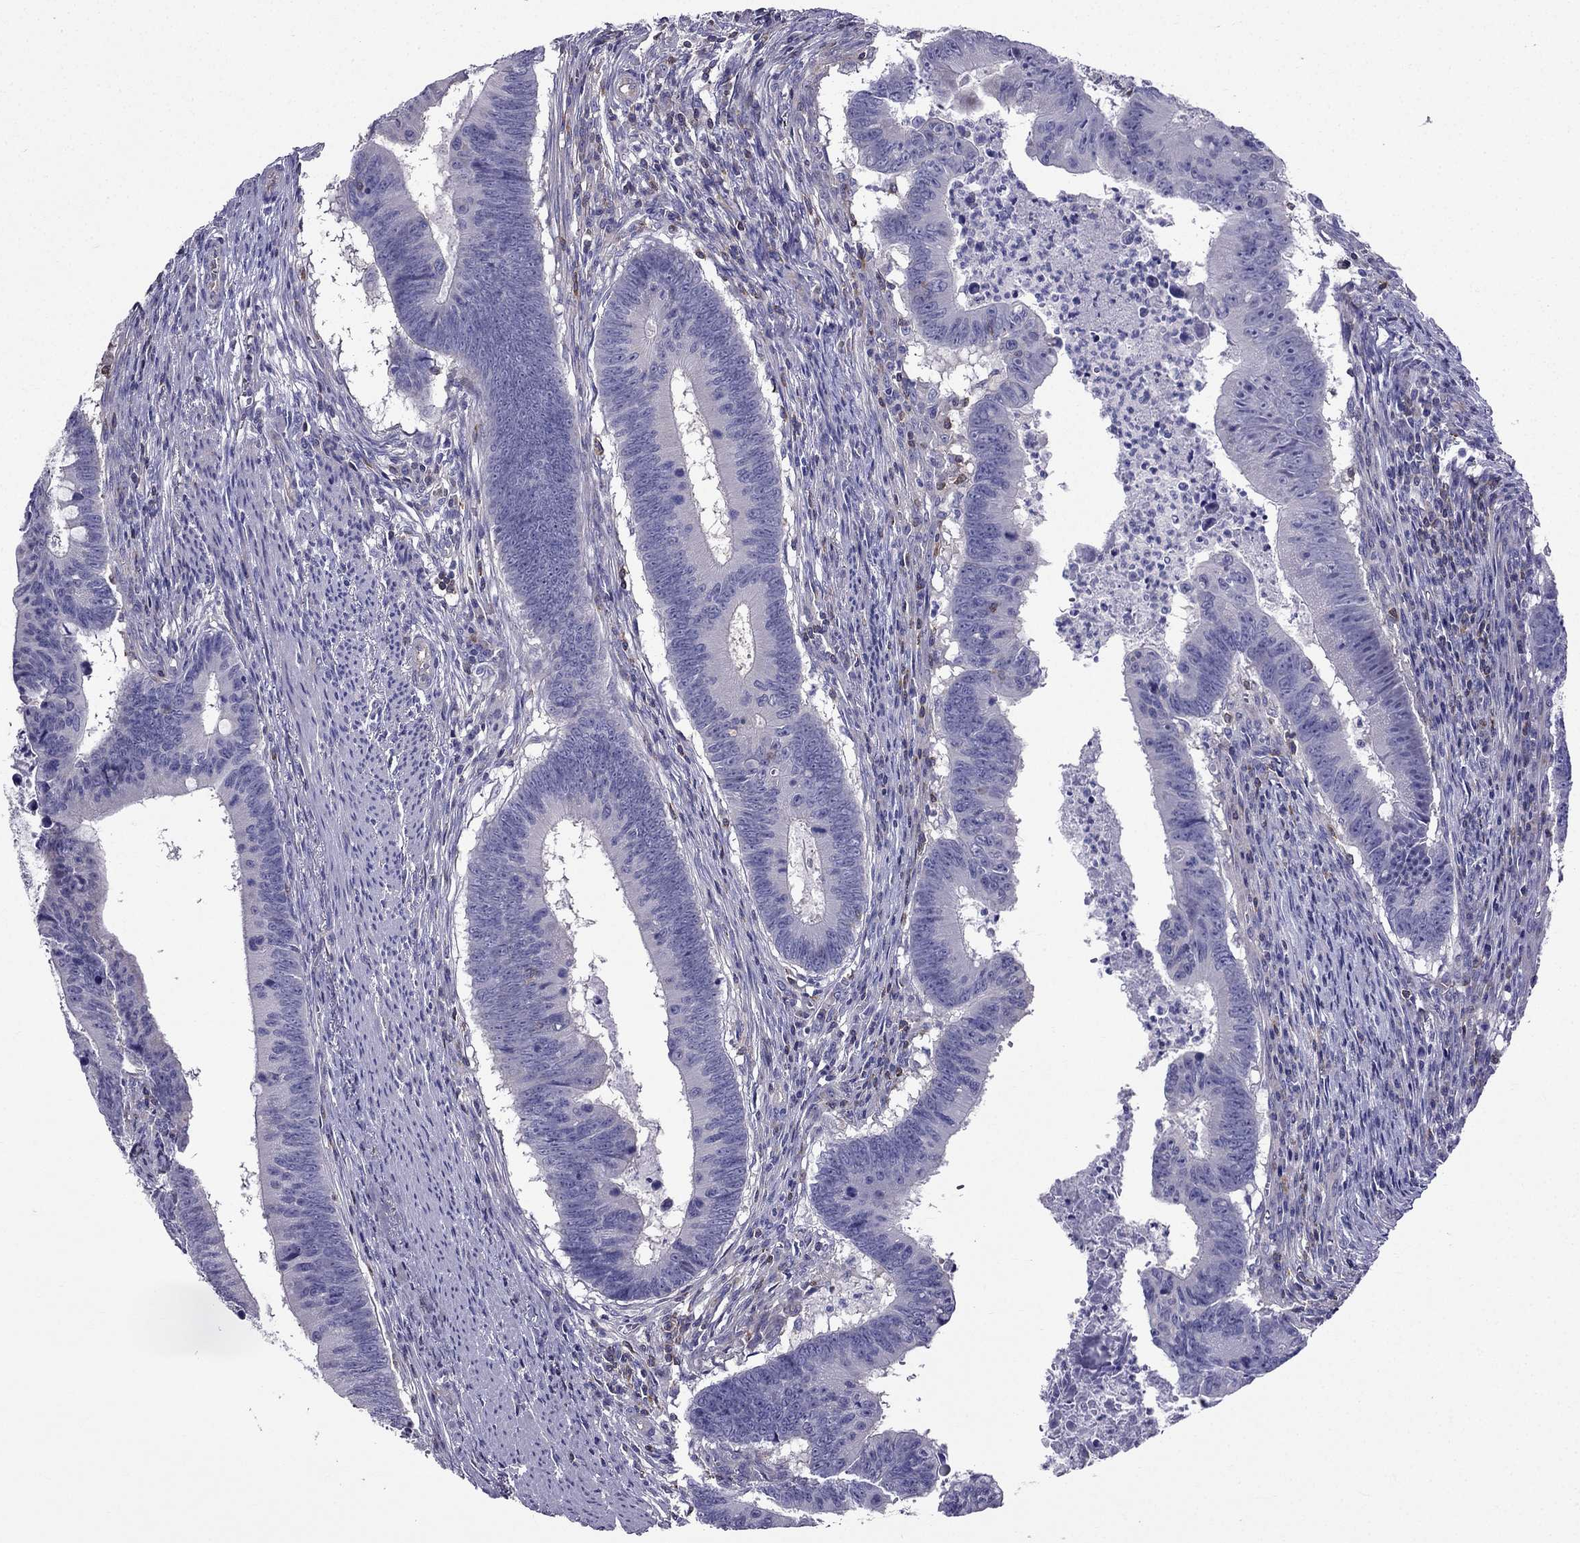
{"staining": {"intensity": "negative", "quantity": "none", "location": "none"}, "tissue": "colorectal cancer", "cell_type": "Tumor cells", "image_type": "cancer", "snomed": [{"axis": "morphology", "description": "Adenocarcinoma, NOS"}, {"axis": "topography", "description": "Colon"}], "caption": "IHC photomicrograph of neoplastic tissue: colorectal cancer (adenocarcinoma) stained with DAB exhibits no significant protein staining in tumor cells. (DAB immunohistochemistry with hematoxylin counter stain).", "gene": "AAK1", "patient": {"sex": "female", "age": 87}}